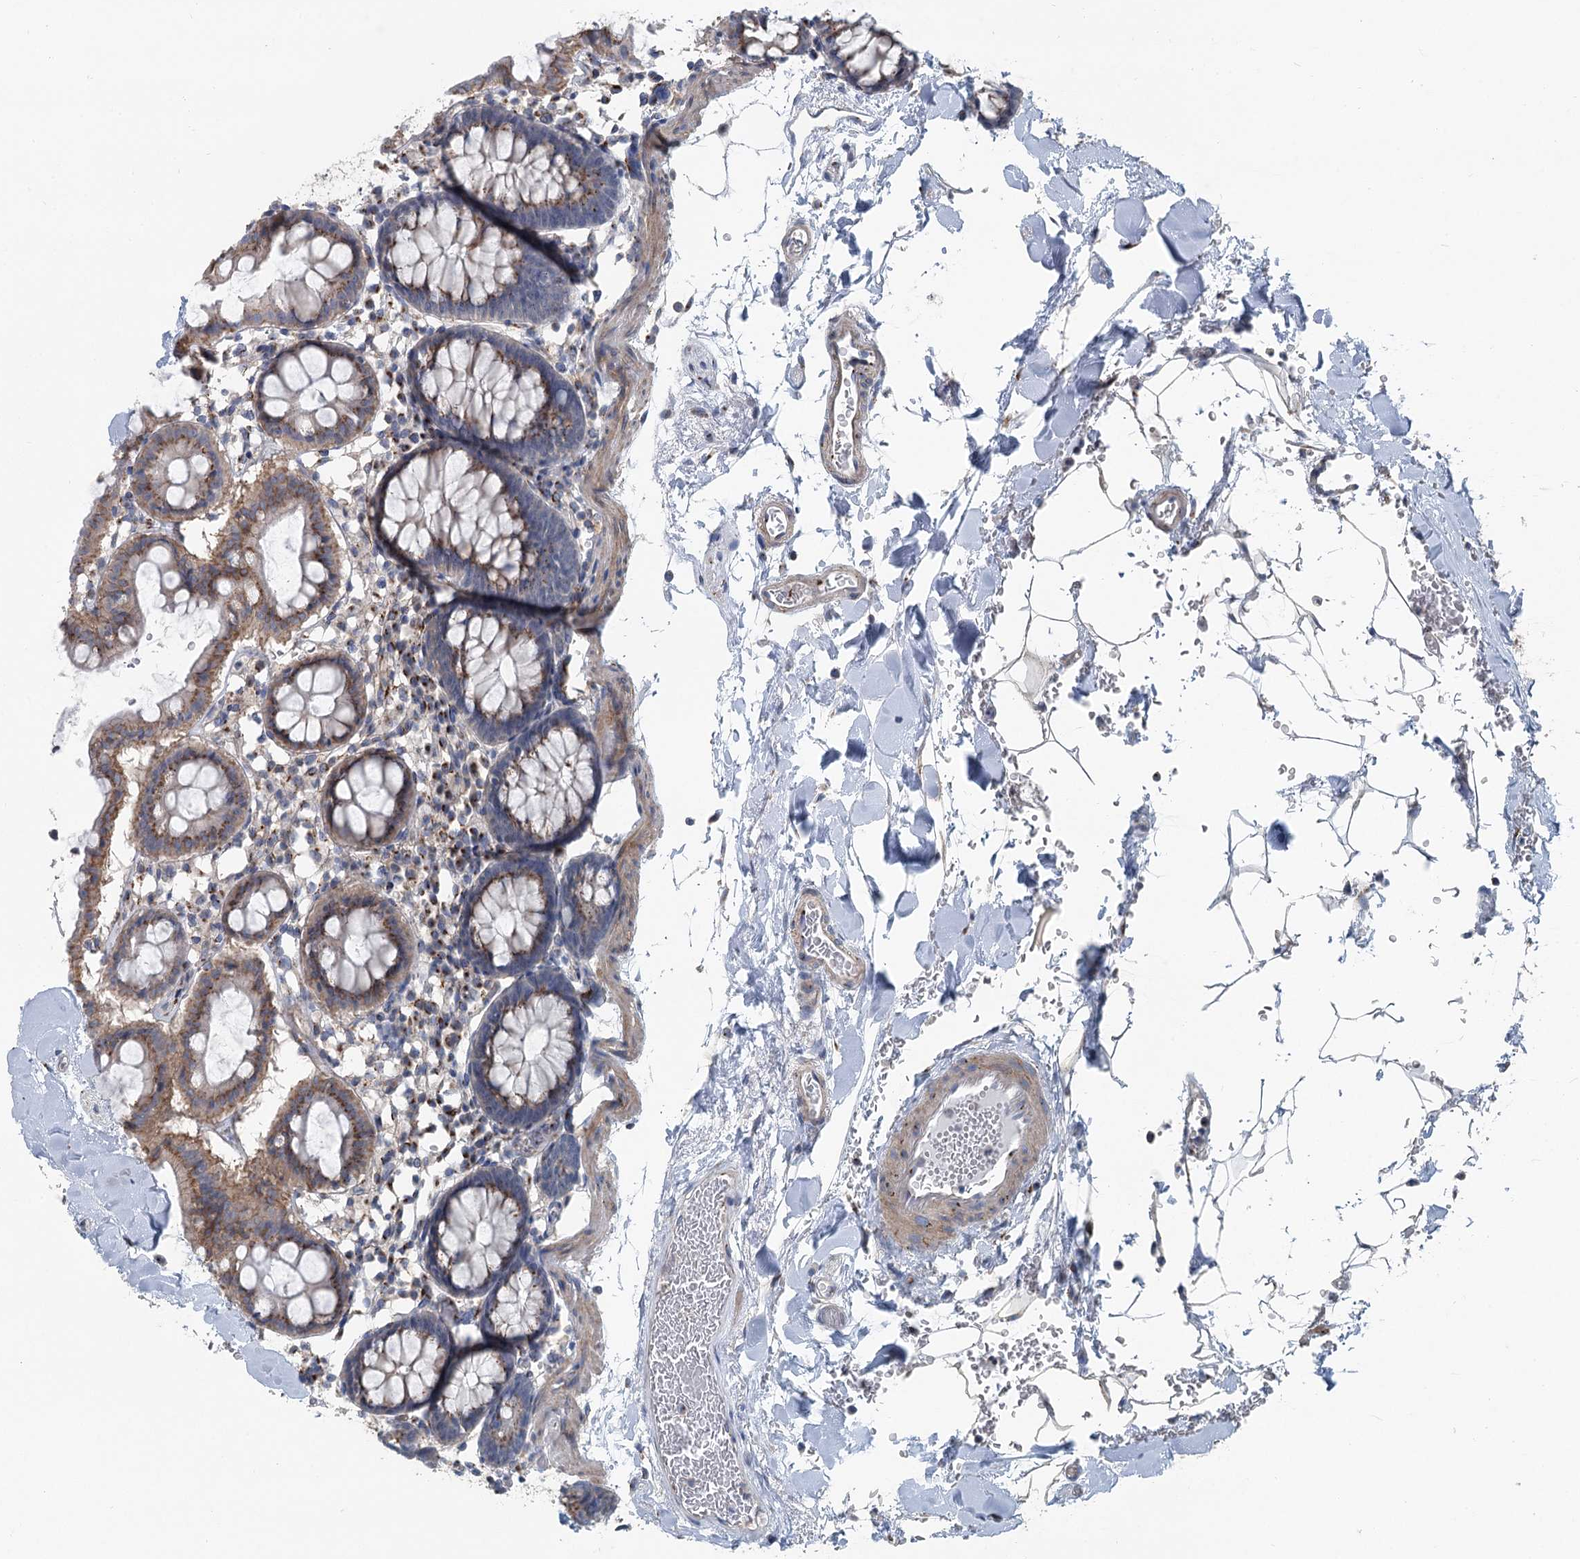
{"staining": {"intensity": "weak", "quantity": "25%-75%", "location": "cytoplasmic/membranous"}, "tissue": "colon", "cell_type": "Endothelial cells", "image_type": "normal", "snomed": [{"axis": "morphology", "description": "Normal tissue, NOS"}, {"axis": "topography", "description": "Colon"}], "caption": "Immunohistochemical staining of normal human colon exhibits weak cytoplasmic/membranous protein positivity in approximately 25%-75% of endothelial cells.", "gene": "ITIH5", "patient": {"sex": "male", "age": 75}}